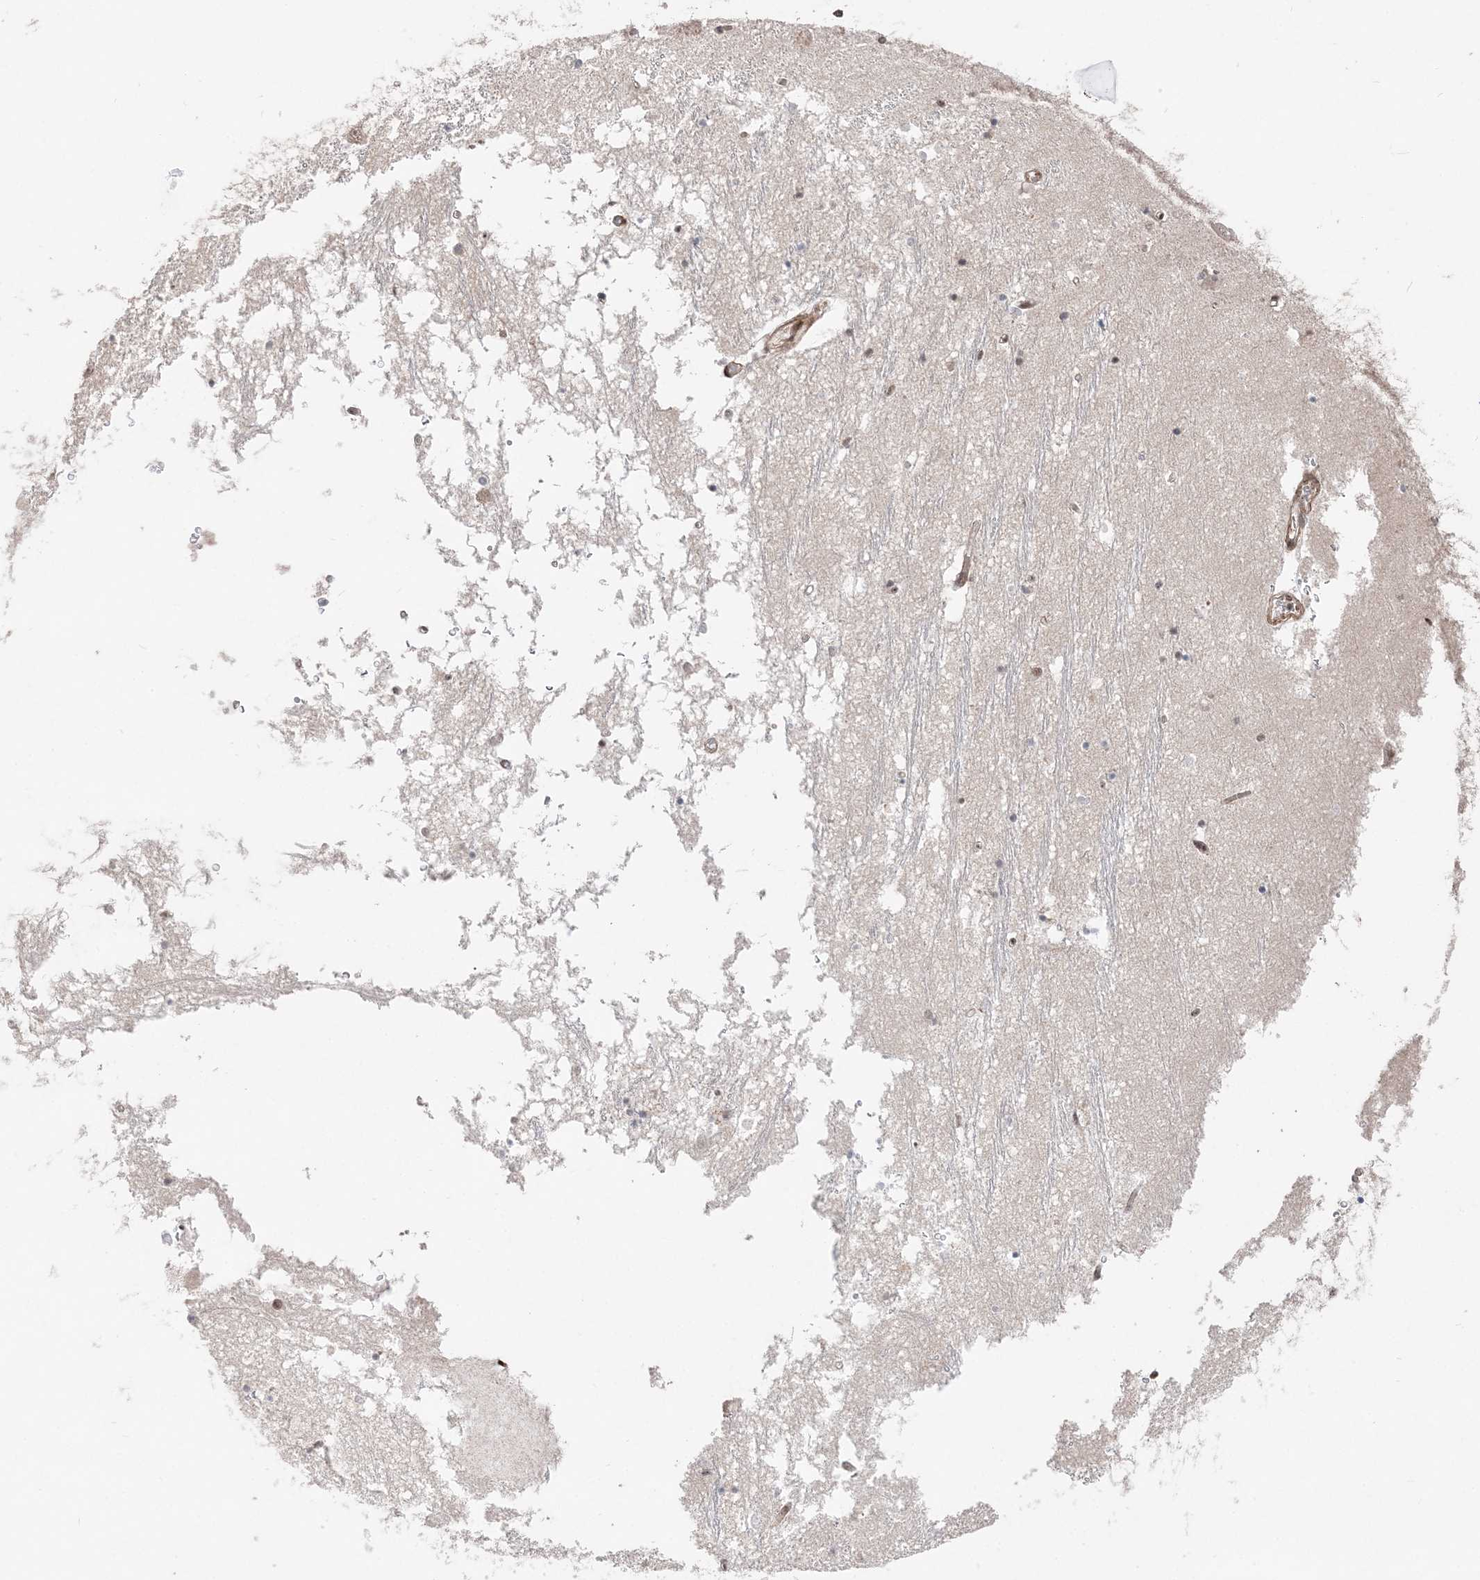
{"staining": {"intensity": "moderate", "quantity": "<25%", "location": "nuclear"}, "tissue": "hippocampus", "cell_type": "Glial cells", "image_type": "normal", "snomed": [{"axis": "morphology", "description": "Normal tissue, NOS"}, {"axis": "topography", "description": "Hippocampus"}], "caption": "An image showing moderate nuclear positivity in about <25% of glial cells in normal hippocampus, as visualized by brown immunohistochemical staining.", "gene": "RBM17", "patient": {"sex": "male", "age": 70}}